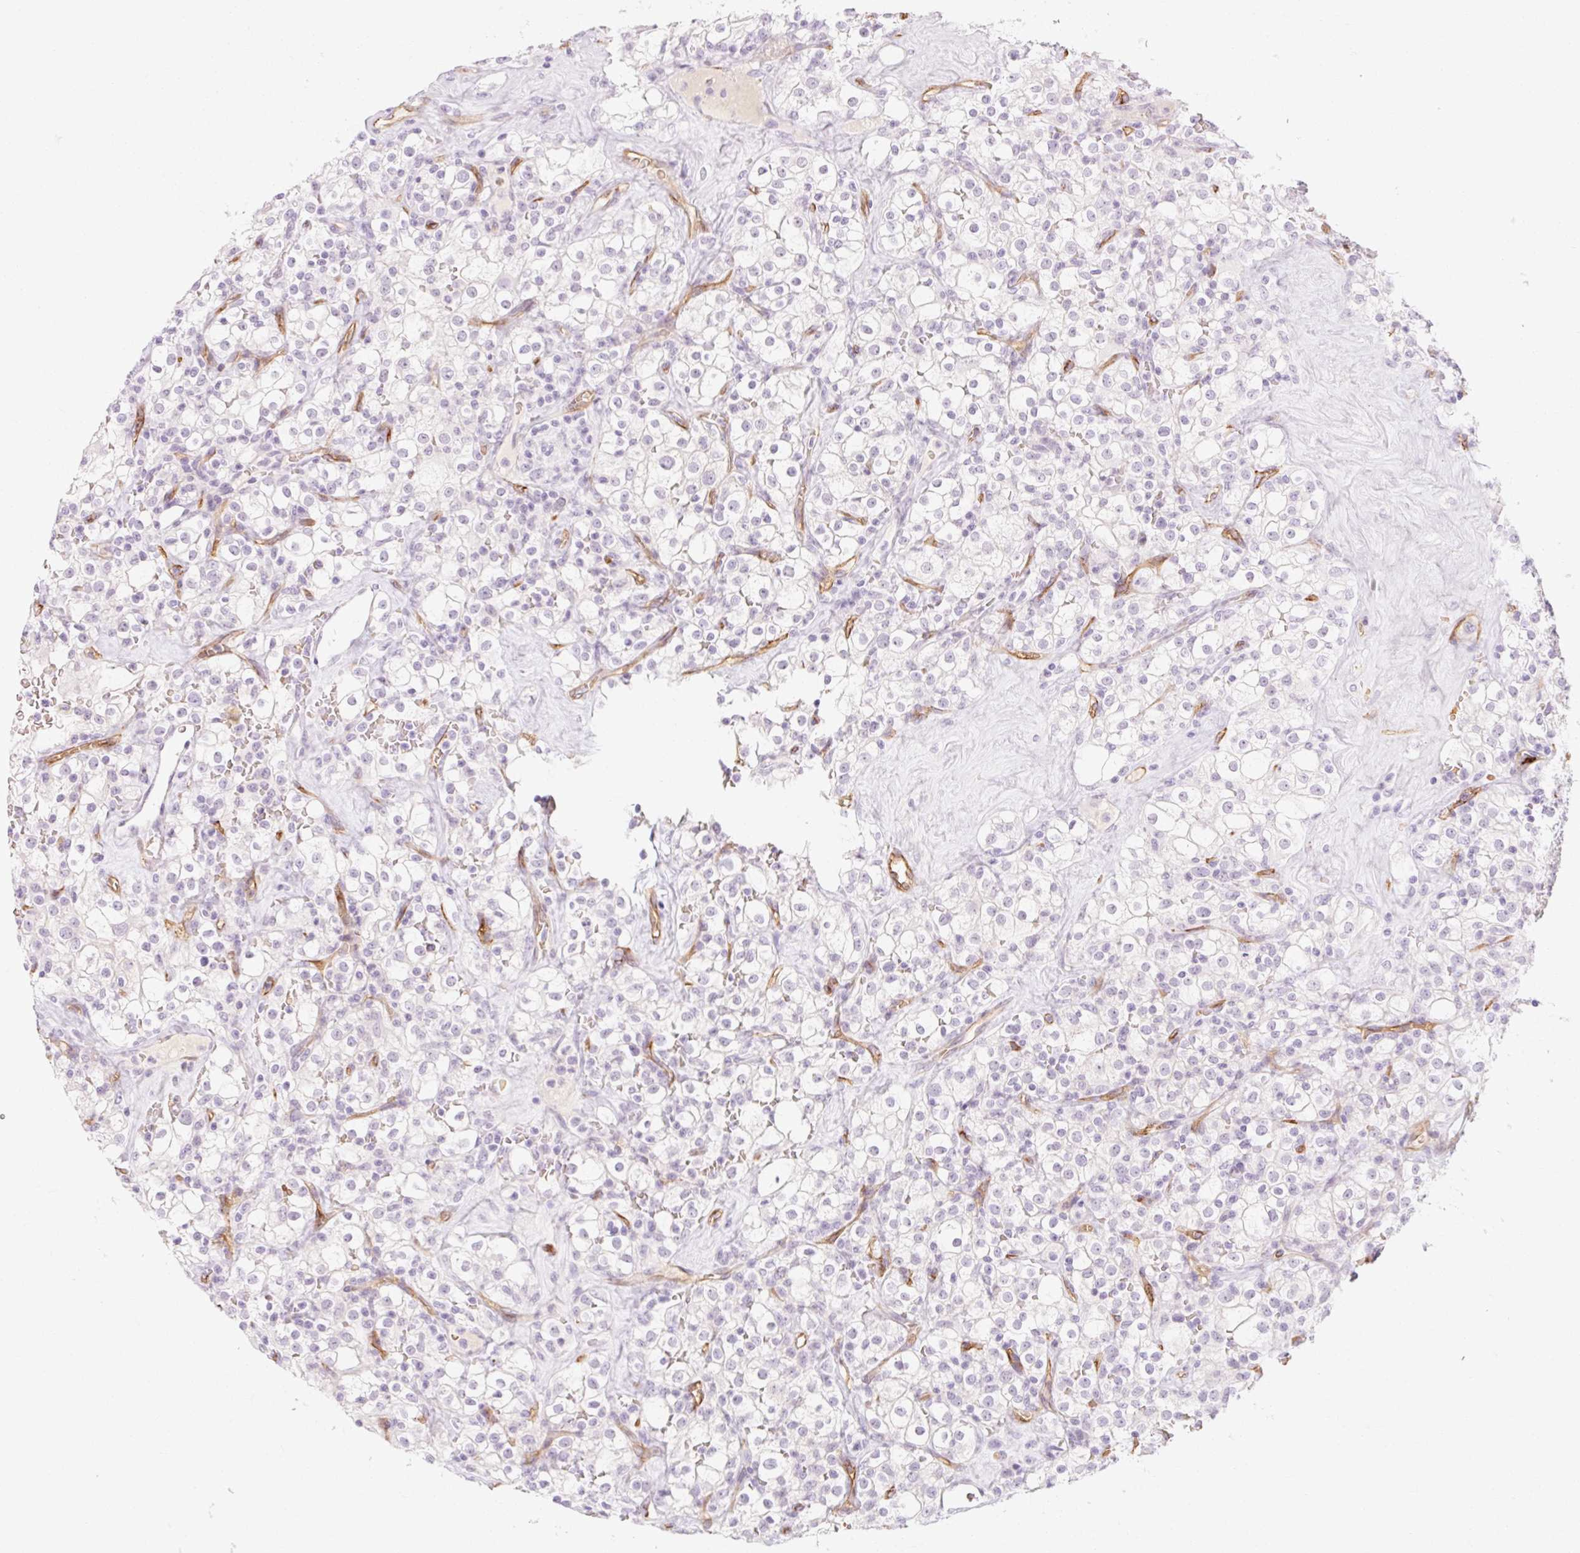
{"staining": {"intensity": "negative", "quantity": "none", "location": "none"}, "tissue": "renal cancer", "cell_type": "Tumor cells", "image_type": "cancer", "snomed": [{"axis": "morphology", "description": "Adenocarcinoma, NOS"}, {"axis": "topography", "description": "Kidney"}], "caption": "This micrograph is of adenocarcinoma (renal) stained with immunohistochemistry to label a protein in brown with the nuclei are counter-stained blue. There is no expression in tumor cells.", "gene": "TAF1L", "patient": {"sex": "female", "age": 74}}